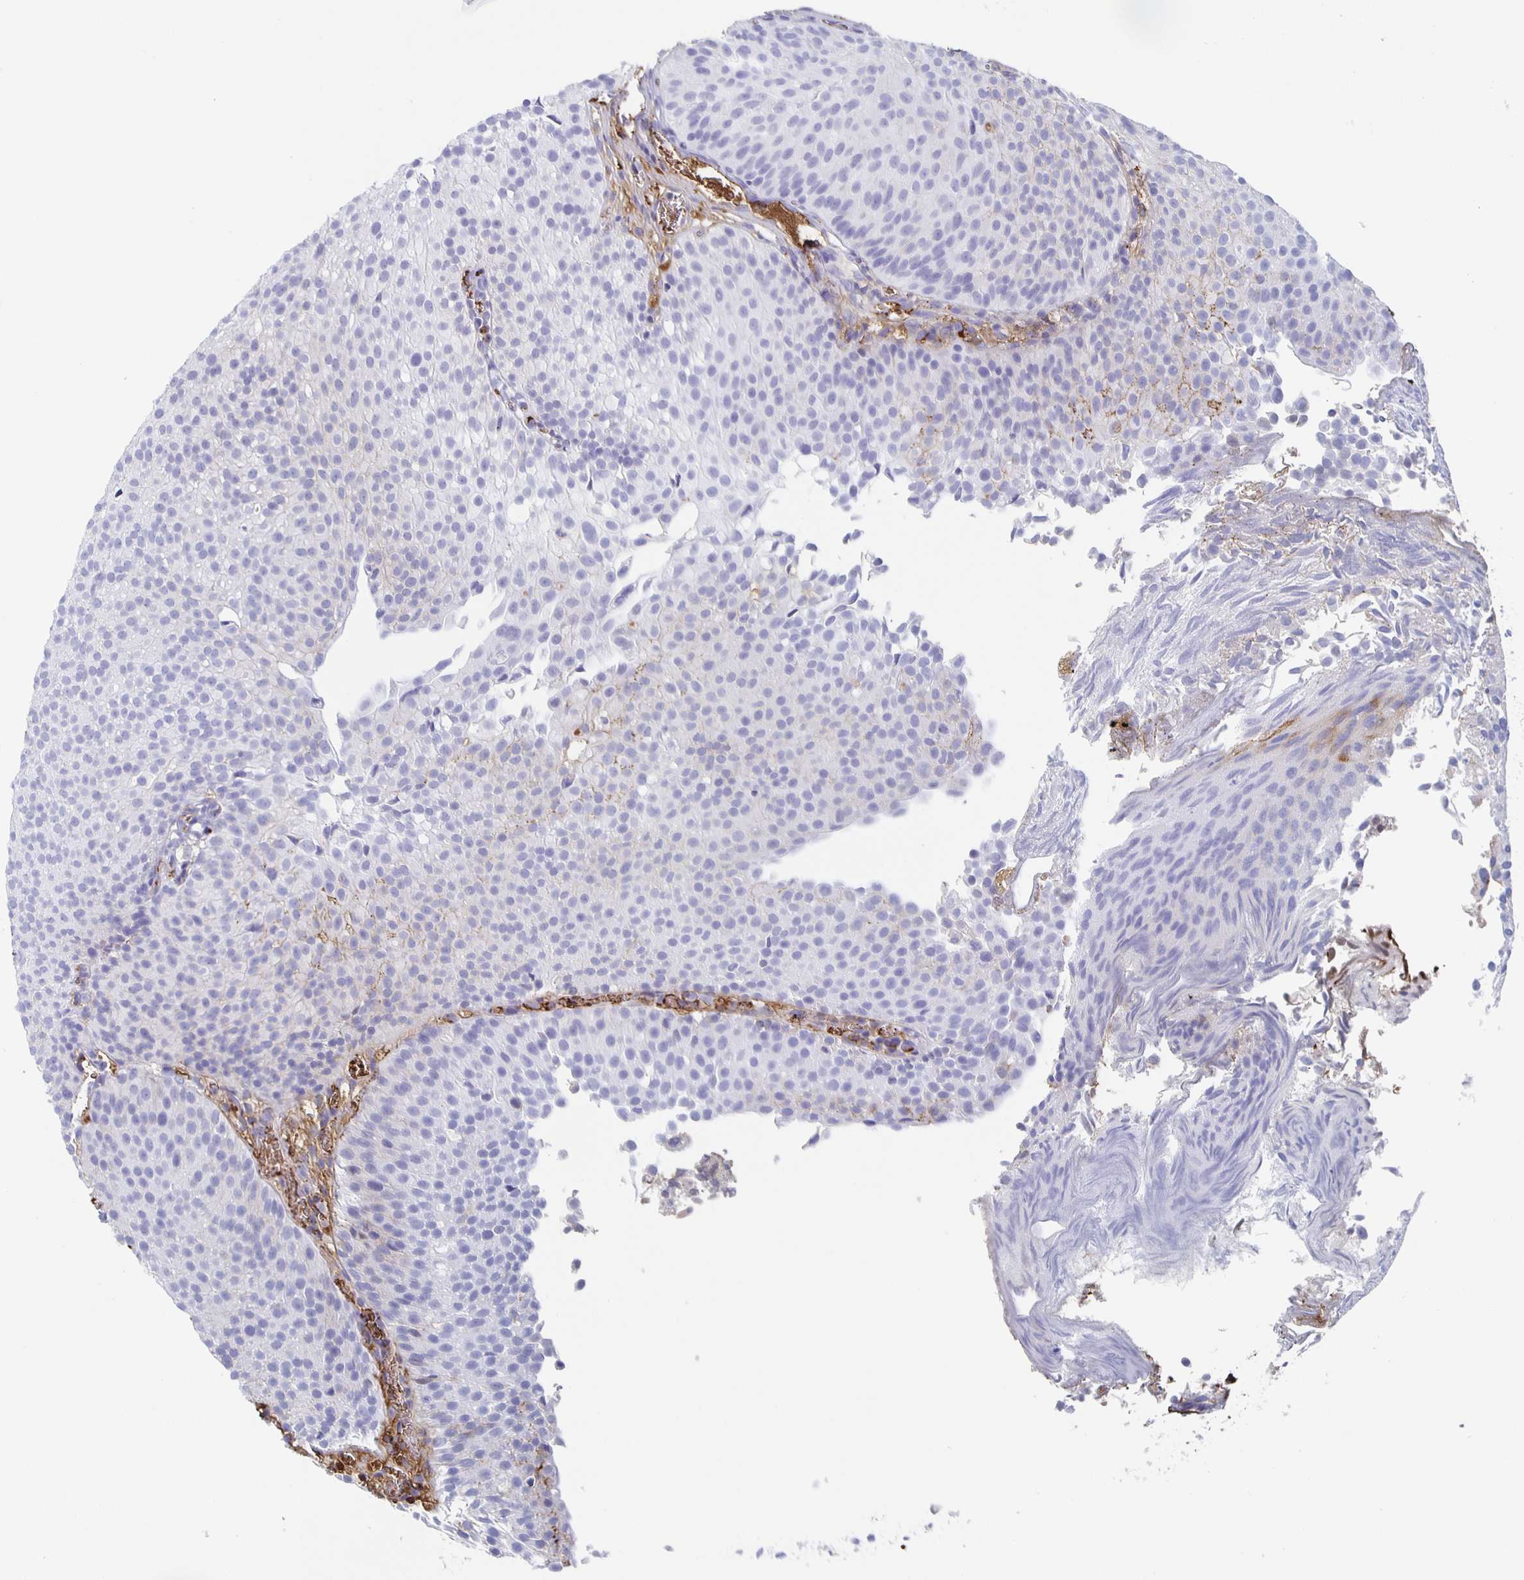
{"staining": {"intensity": "negative", "quantity": "none", "location": "none"}, "tissue": "urothelial cancer", "cell_type": "Tumor cells", "image_type": "cancer", "snomed": [{"axis": "morphology", "description": "Urothelial carcinoma, Low grade"}, {"axis": "topography", "description": "Urinary bladder"}], "caption": "The photomicrograph demonstrates no staining of tumor cells in urothelial cancer.", "gene": "FGA", "patient": {"sex": "male", "age": 80}}